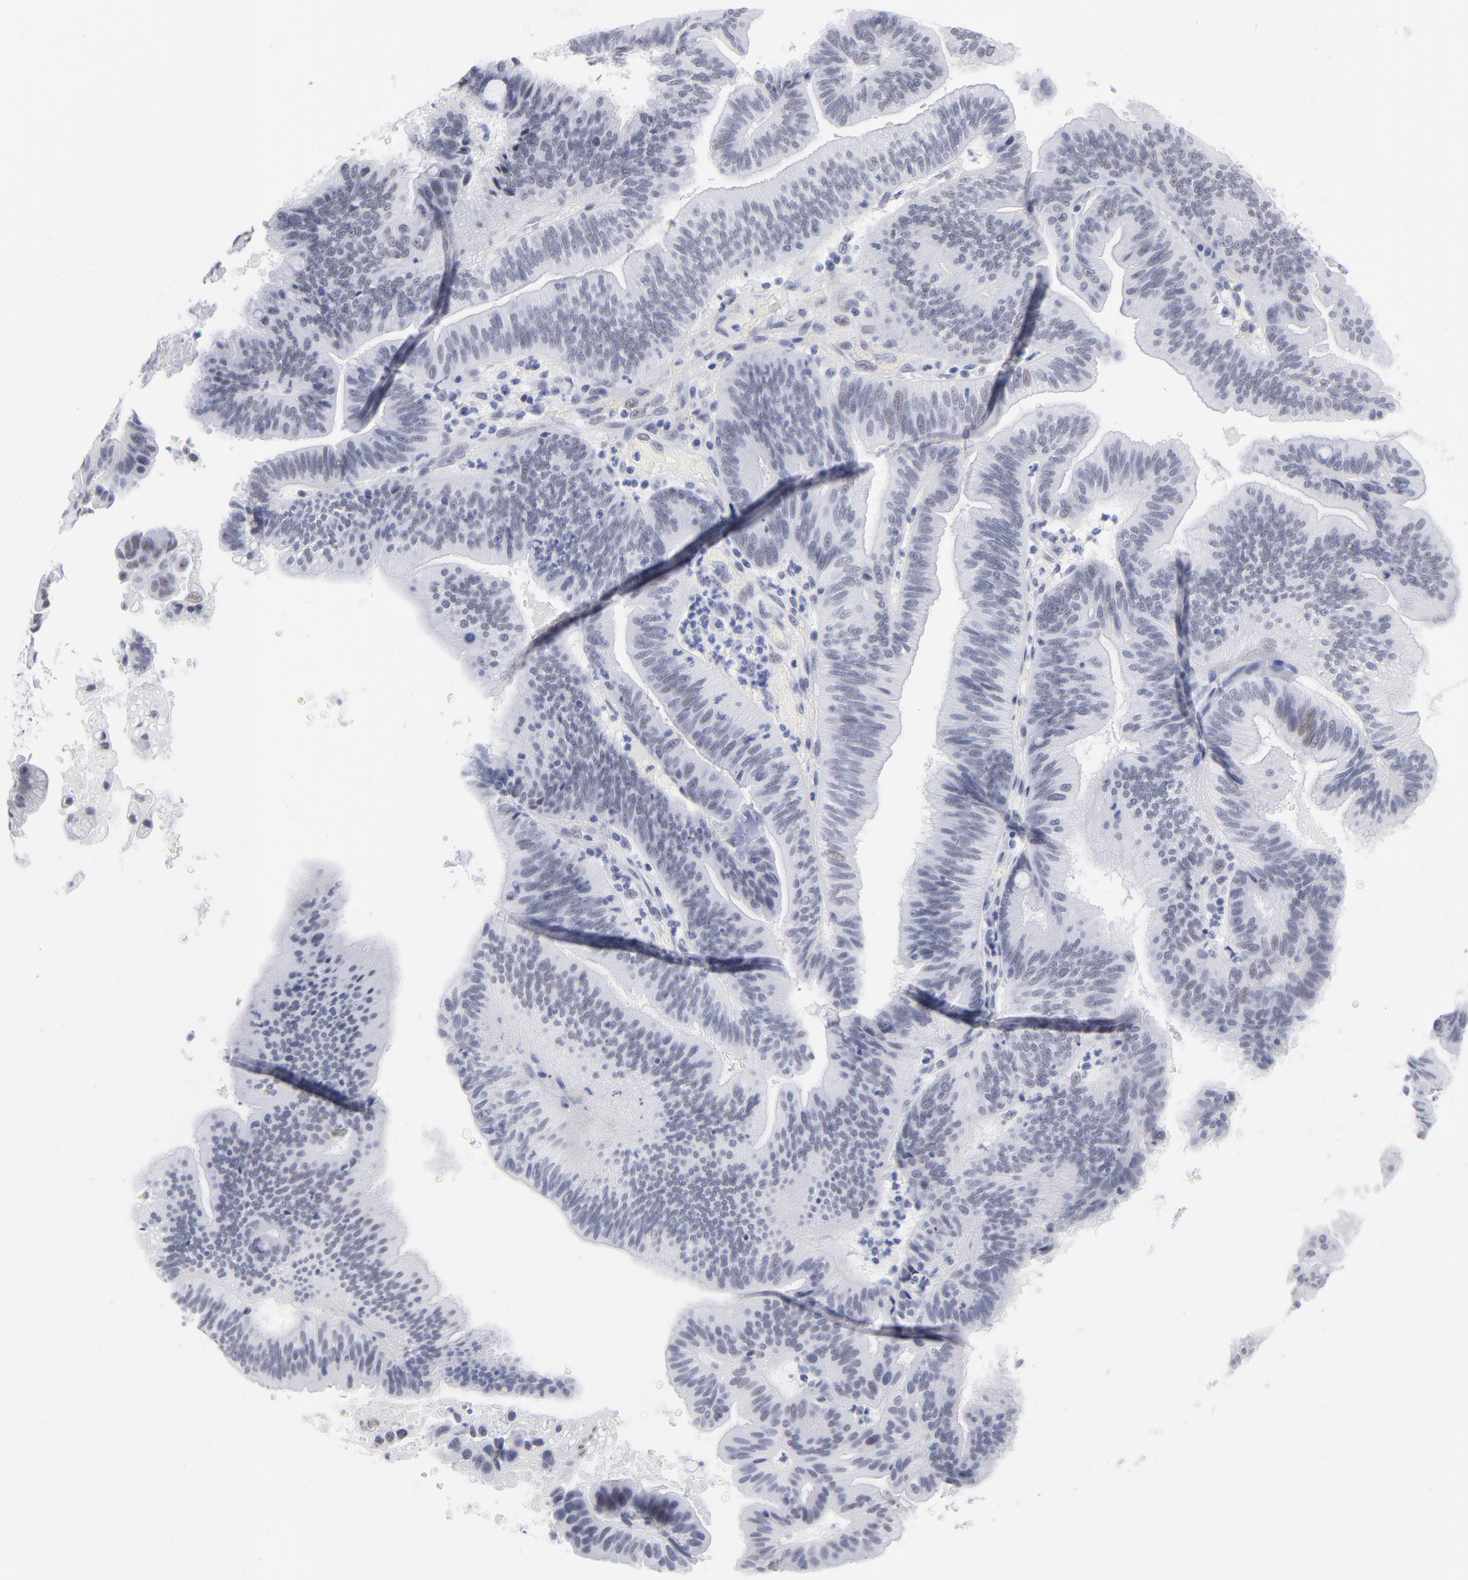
{"staining": {"intensity": "weak", "quantity": "<25%", "location": "nuclear"}, "tissue": "pancreatic cancer", "cell_type": "Tumor cells", "image_type": "cancer", "snomed": [{"axis": "morphology", "description": "Adenocarcinoma, NOS"}, {"axis": "topography", "description": "Pancreas"}], "caption": "An image of pancreatic cancer stained for a protein shows no brown staining in tumor cells.", "gene": "SNRPB", "patient": {"sex": "male", "age": 82}}